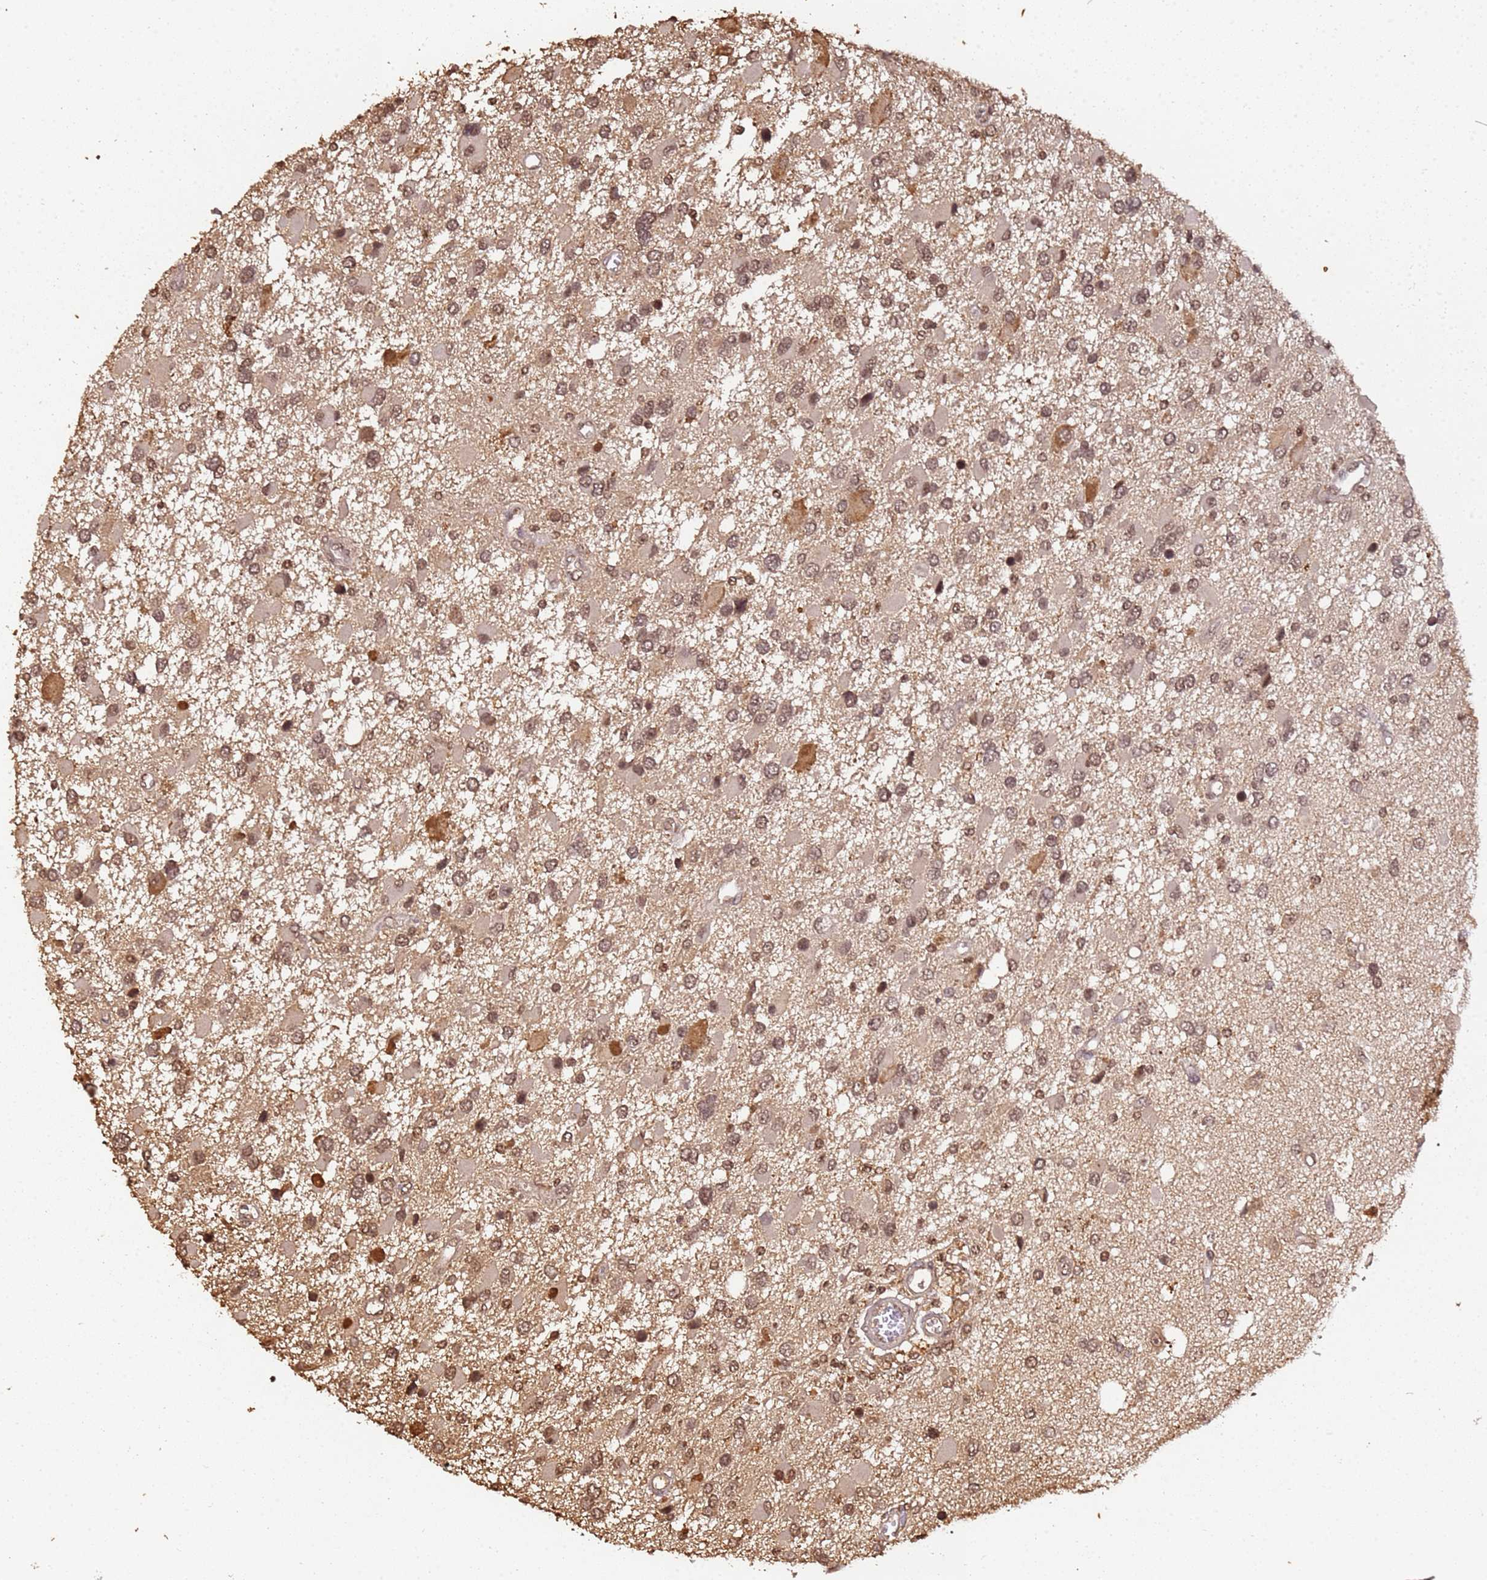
{"staining": {"intensity": "moderate", "quantity": ">75%", "location": "nuclear"}, "tissue": "glioma", "cell_type": "Tumor cells", "image_type": "cancer", "snomed": [{"axis": "morphology", "description": "Glioma, malignant, High grade"}, {"axis": "topography", "description": "Brain"}], "caption": "Protein expression analysis of human glioma reveals moderate nuclear positivity in about >75% of tumor cells.", "gene": "COL1A2", "patient": {"sex": "male", "age": 53}}